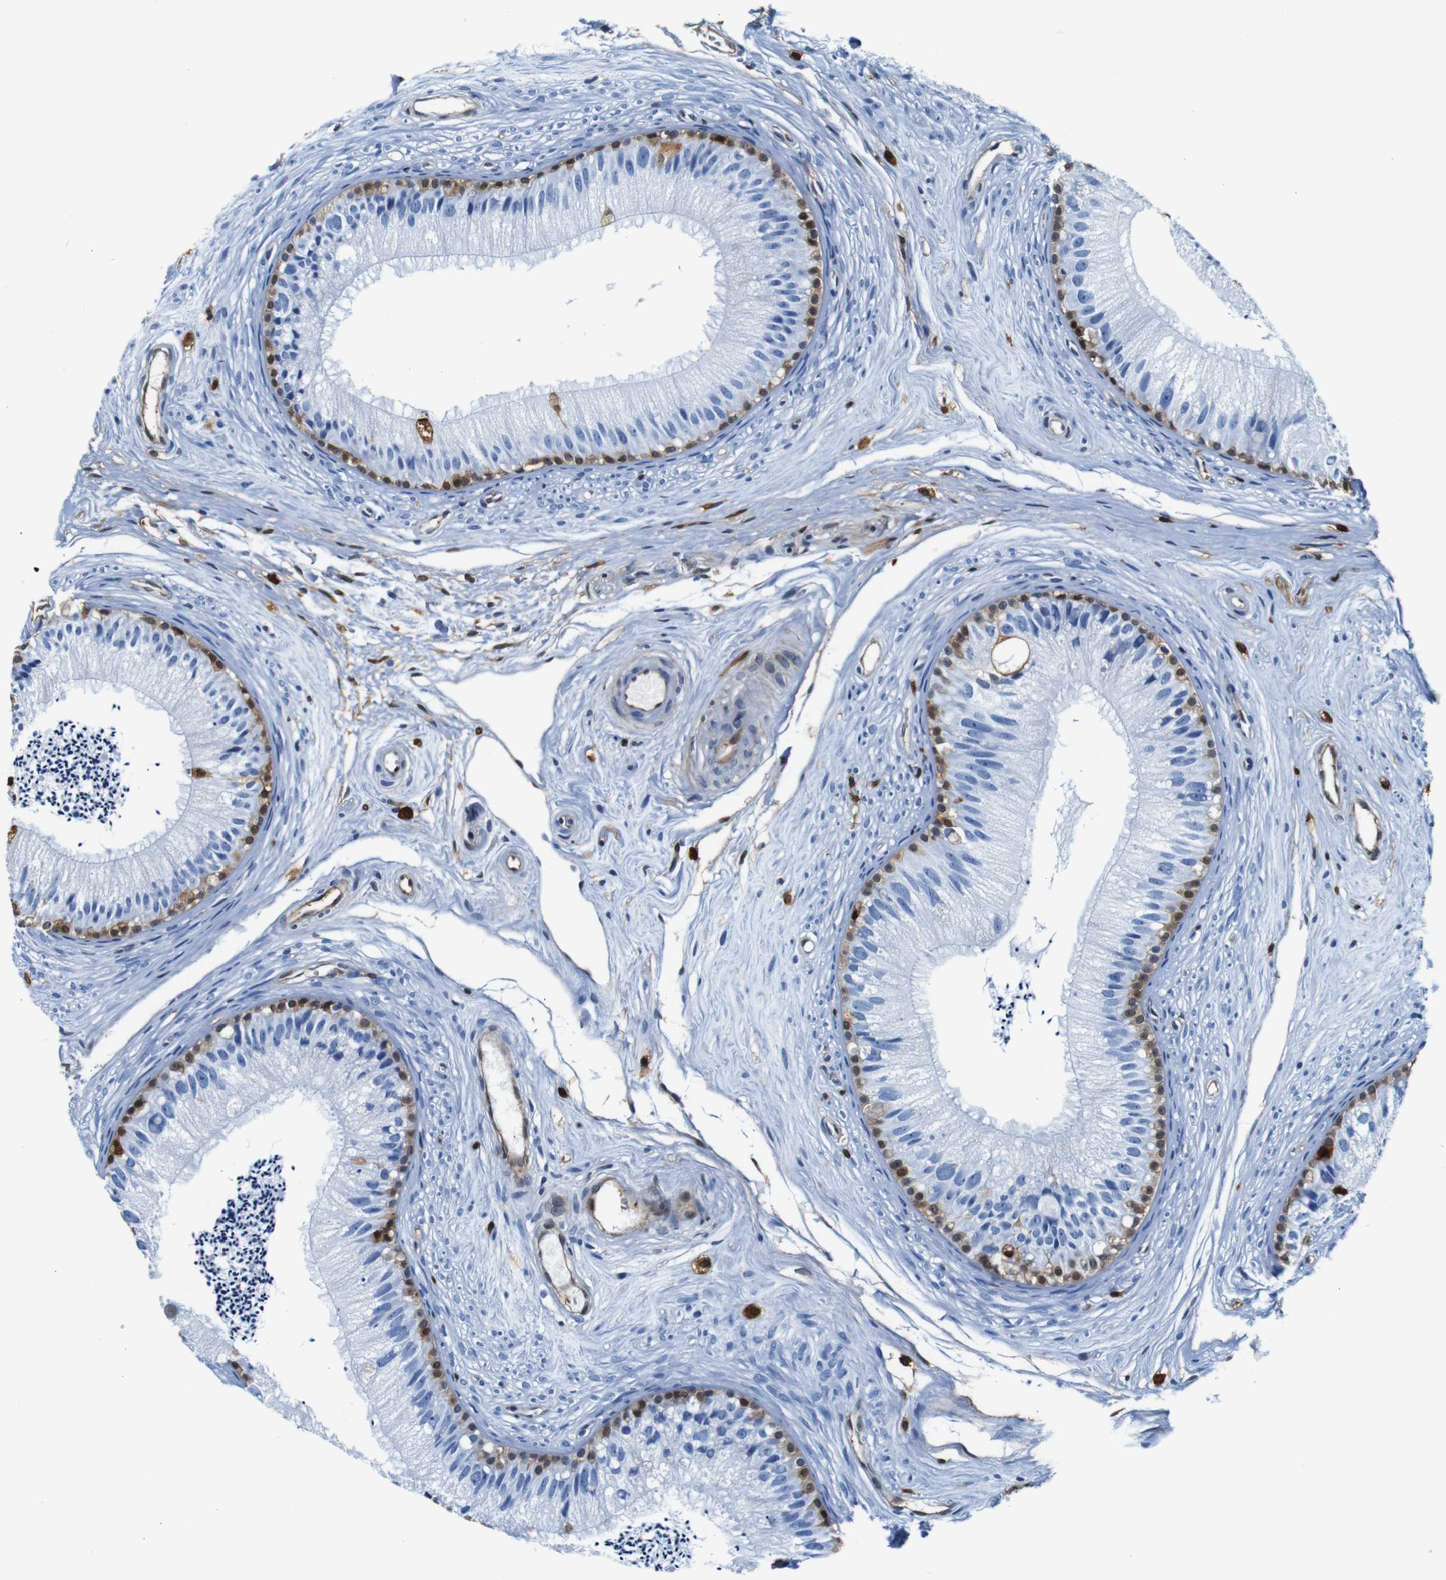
{"staining": {"intensity": "moderate", "quantity": "<25%", "location": "cytoplasmic/membranous,nuclear"}, "tissue": "epididymis", "cell_type": "Glandular cells", "image_type": "normal", "snomed": [{"axis": "morphology", "description": "Normal tissue, NOS"}, {"axis": "topography", "description": "Epididymis"}], "caption": "The immunohistochemical stain shows moderate cytoplasmic/membranous,nuclear expression in glandular cells of benign epididymis. Ihc stains the protein of interest in brown and the nuclei are stained blue.", "gene": "ANXA1", "patient": {"sex": "male", "age": 56}}